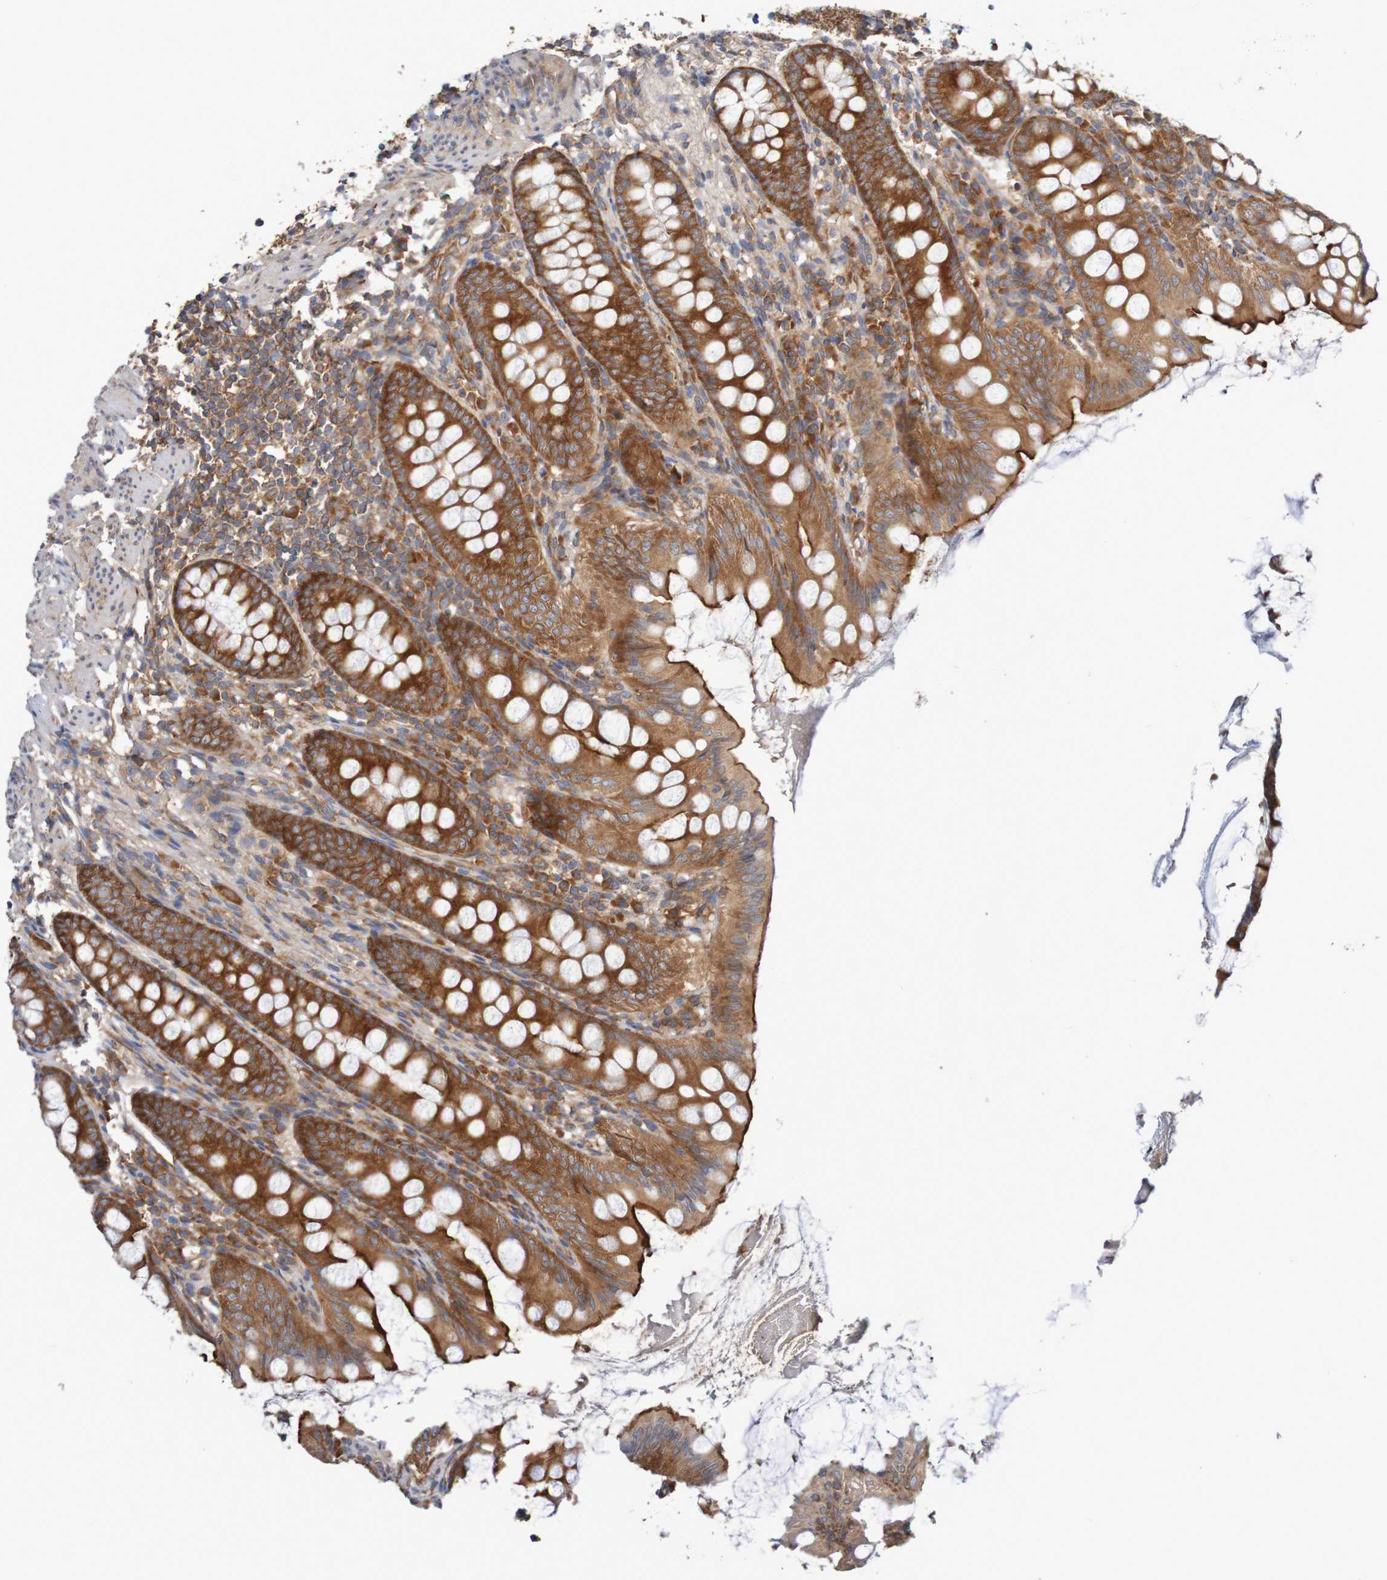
{"staining": {"intensity": "strong", "quantity": ">75%", "location": "cytoplasmic/membranous"}, "tissue": "appendix", "cell_type": "Glandular cells", "image_type": "normal", "snomed": [{"axis": "morphology", "description": "Normal tissue, NOS"}, {"axis": "topography", "description": "Appendix"}], "caption": "Human appendix stained for a protein (brown) shows strong cytoplasmic/membranous positive staining in approximately >75% of glandular cells.", "gene": "LRRC47", "patient": {"sex": "female", "age": 77}}